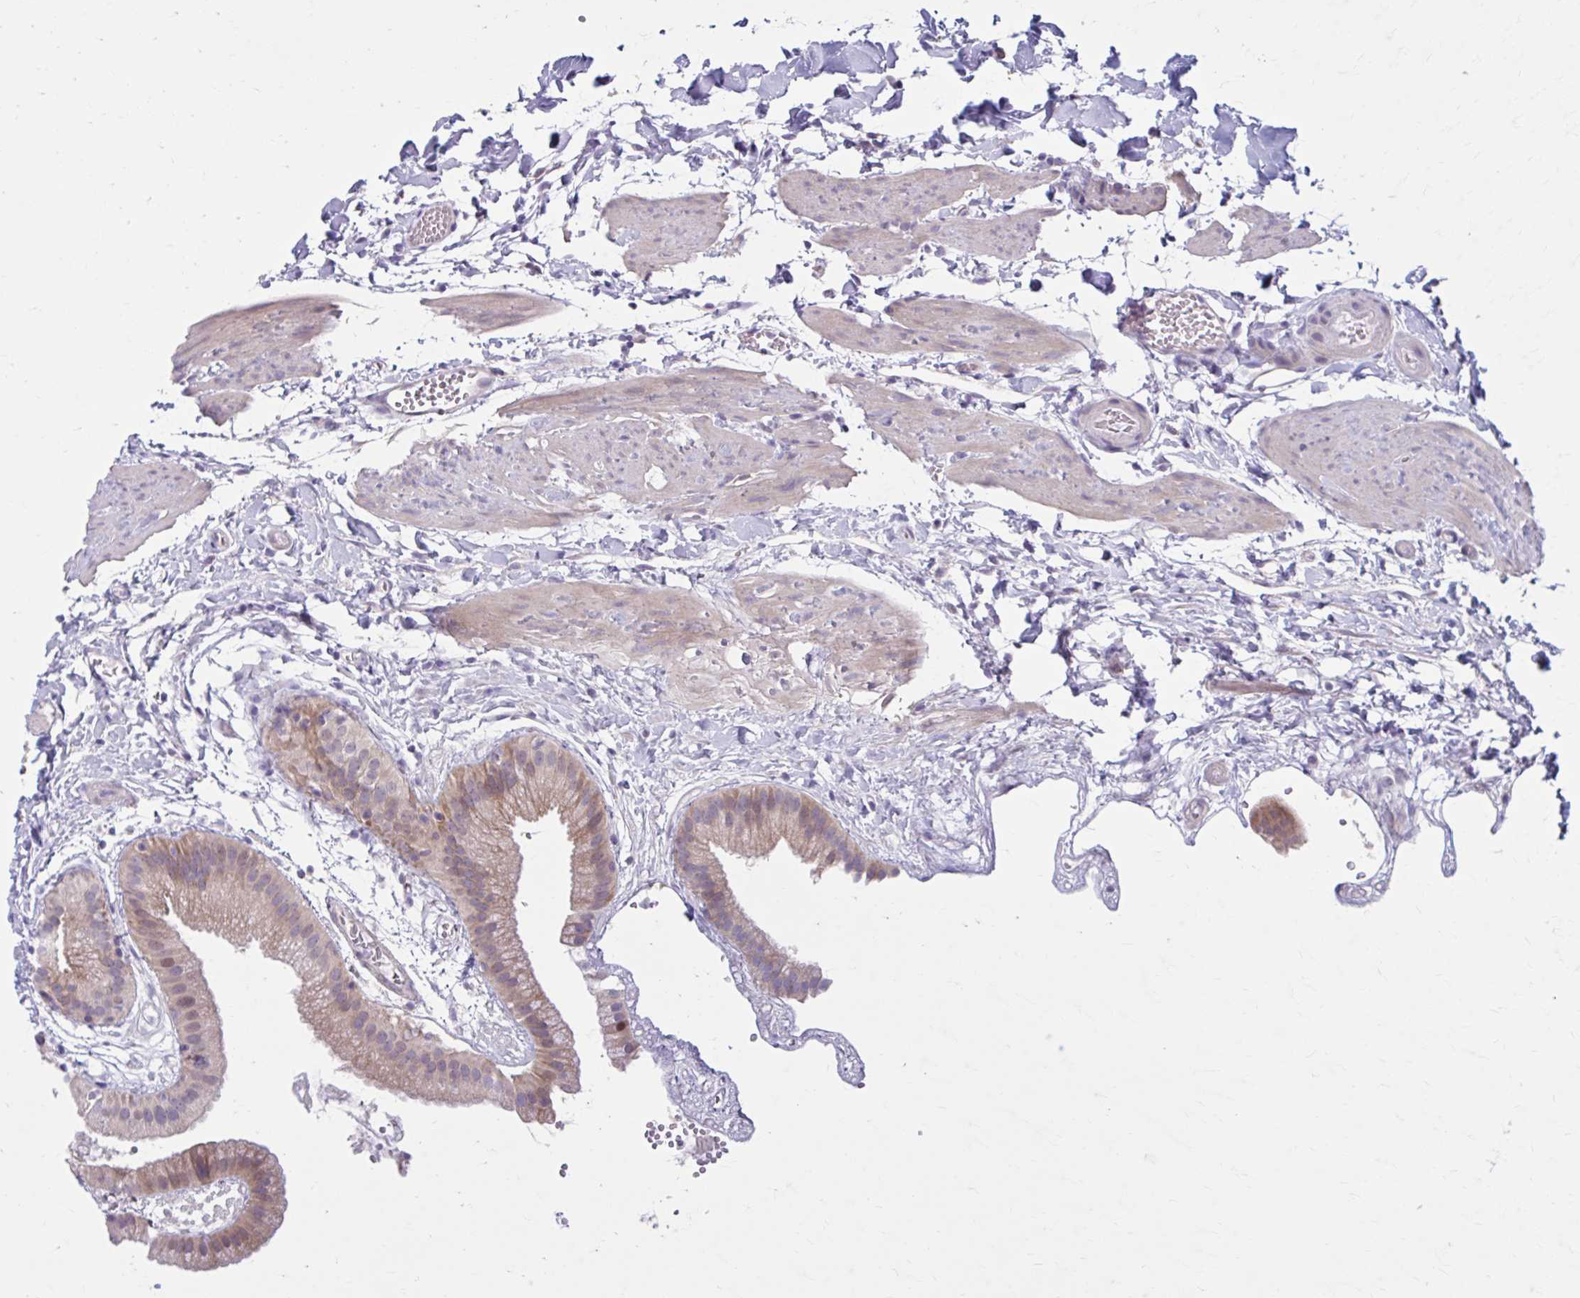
{"staining": {"intensity": "moderate", "quantity": "25%-75%", "location": "cytoplasmic/membranous,nuclear"}, "tissue": "gallbladder", "cell_type": "Glandular cells", "image_type": "normal", "snomed": [{"axis": "morphology", "description": "Normal tissue, NOS"}, {"axis": "topography", "description": "Gallbladder"}], "caption": "A brown stain highlights moderate cytoplasmic/membranous,nuclear positivity of a protein in glandular cells of normal gallbladder. The staining was performed using DAB (3,3'-diaminobenzidine) to visualize the protein expression in brown, while the nuclei were stained in blue with hematoxylin (Magnification: 20x).", "gene": "CHST3", "patient": {"sex": "female", "age": 63}}